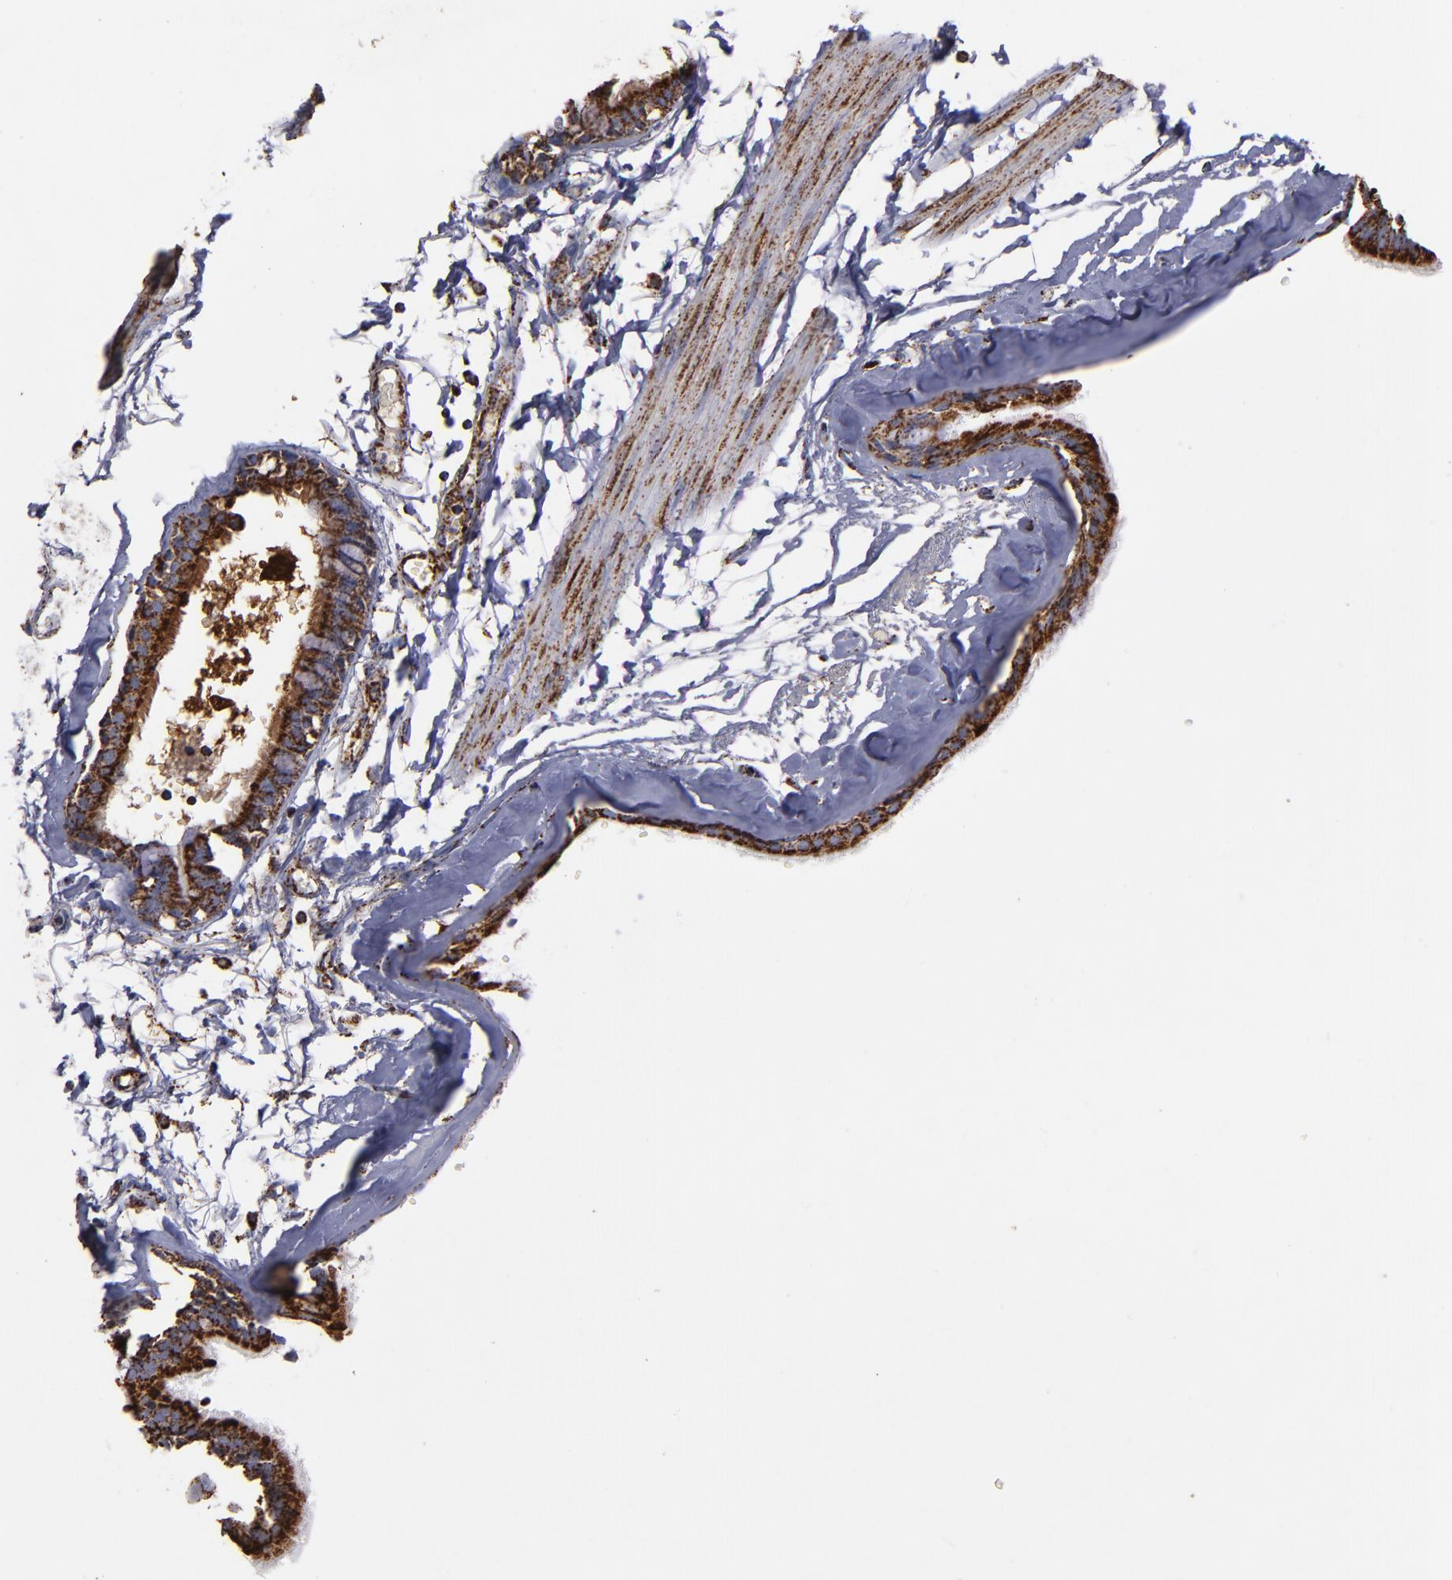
{"staining": {"intensity": "strong", "quantity": ">75%", "location": "cytoplasmic/membranous"}, "tissue": "bronchus", "cell_type": "Respiratory epithelial cells", "image_type": "normal", "snomed": [{"axis": "morphology", "description": "Normal tissue, NOS"}, {"axis": "topography", "description": "Bronchus"}, {"axis": "topography", "description": "Lung"}], "caption": "Immunohistochemistry staining of unremarkable bronchus, which demonstrates high levels of strong cytoplasmic/membranous staining in approximately >75% of respiratory epithelial cells indicating strong cytoplasmic/membranous protein staining. The staining was performed using DAB (brown) for protein detection and nuclei were counterstained in hematoxylin (blue).", "gene": "SOD2", "patient": {"sex": "female", "age": 56}}